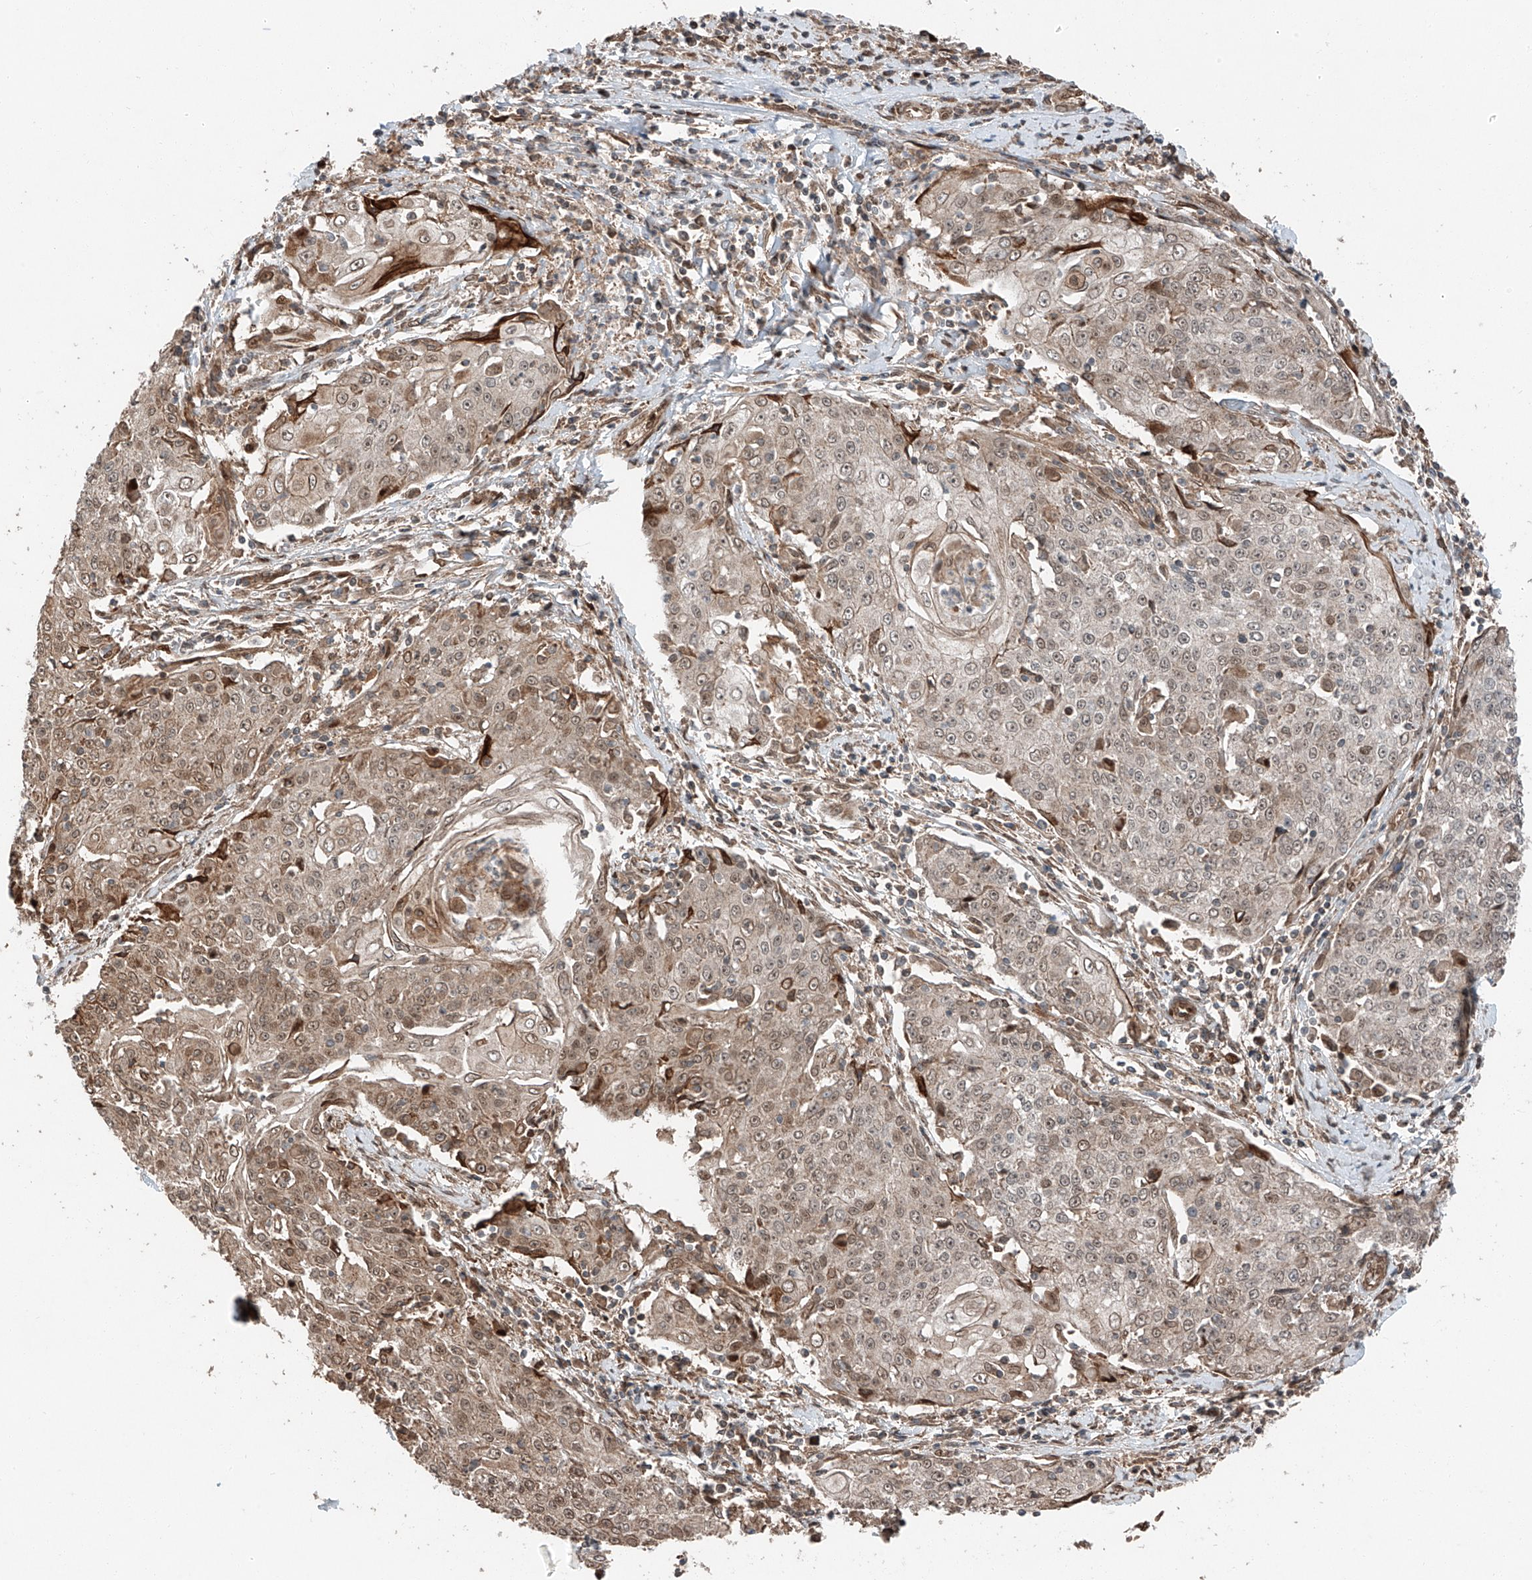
{"staining": {"intensity": "weak", "quantity": ">75%", "location": "cytoplasmic/membranous,nuclear"}, "tissue": "cervical cancer", "cell_type": "Tumor cells", "image_type": "cancer", "snomed": [{"axis": "morphology", "description": "Squamous cell carcinoma, NOS"}, {"axis": "topography", "description": "Cervix"}], "caption": "Weak cytoplasmic/membranous and nuclear positivity for a protein is identified in approximately >75% of tumor cells of cervical cancer using immunohistochemistry (IHC).", "gene": "CEP162", "patient": {"sex": "female", "age": 48}}